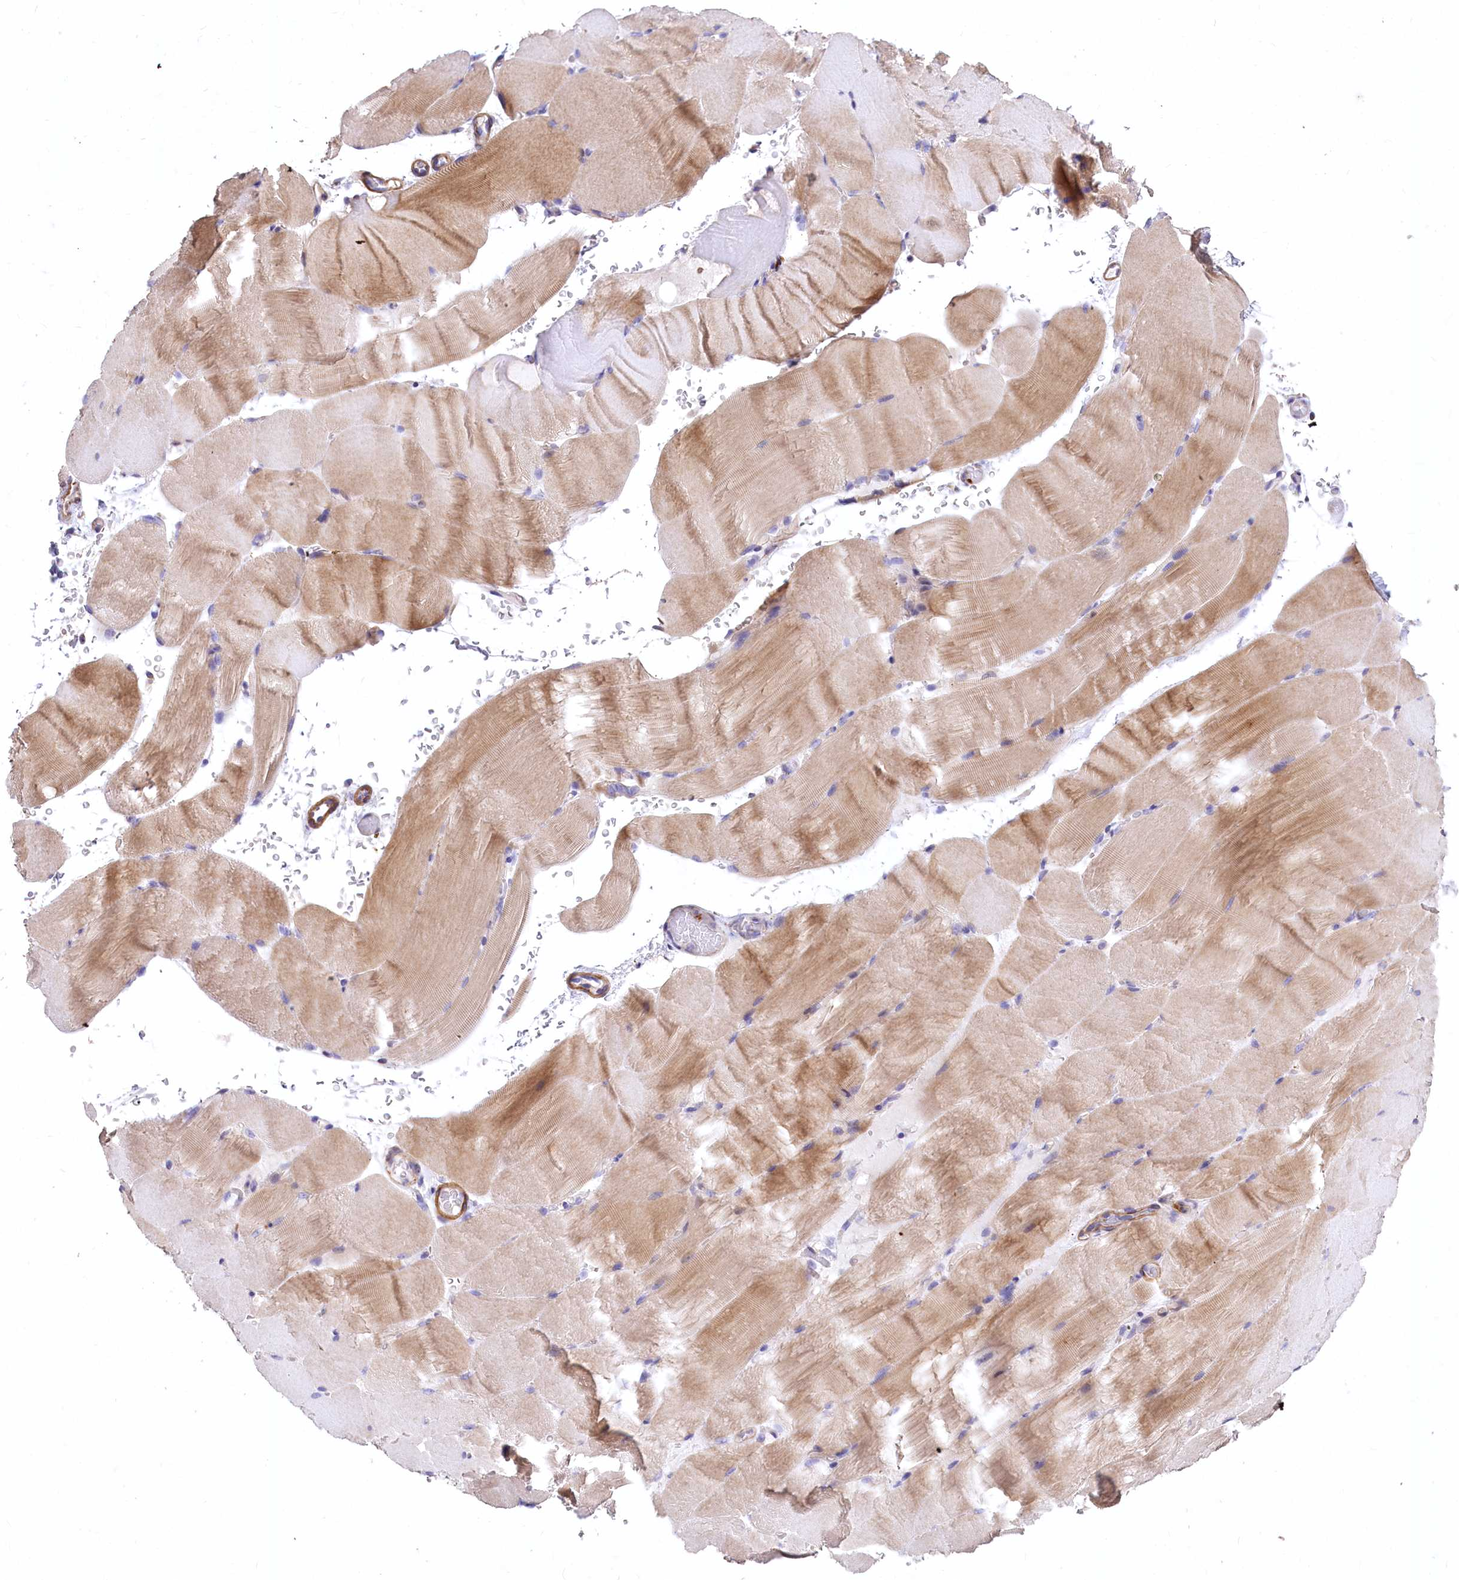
{"staining": {"intensity": "moderate", "quantity": "<25%", "location": "cytoplasmic/membranous"}, "tissue": "skeletal muscle", "cell_type": "Myocytes", "image_type": "normal", "snomed": [{"axis": "morphology", "description": "Normal tissue, NOS"}, {"axis": "topography", "description": "Skeletal muscle"}, {"axis": "topography", "description": "Parathyroid gland"}], "caption": "This image displays immunohistochemistry staining of benign human skeletal muscle, with low moderate cytoplasmic/membranous expression in approximately <25% of myocytes.", "gene": "RDH16", "patient": {"sex": "female", "age": 37}}